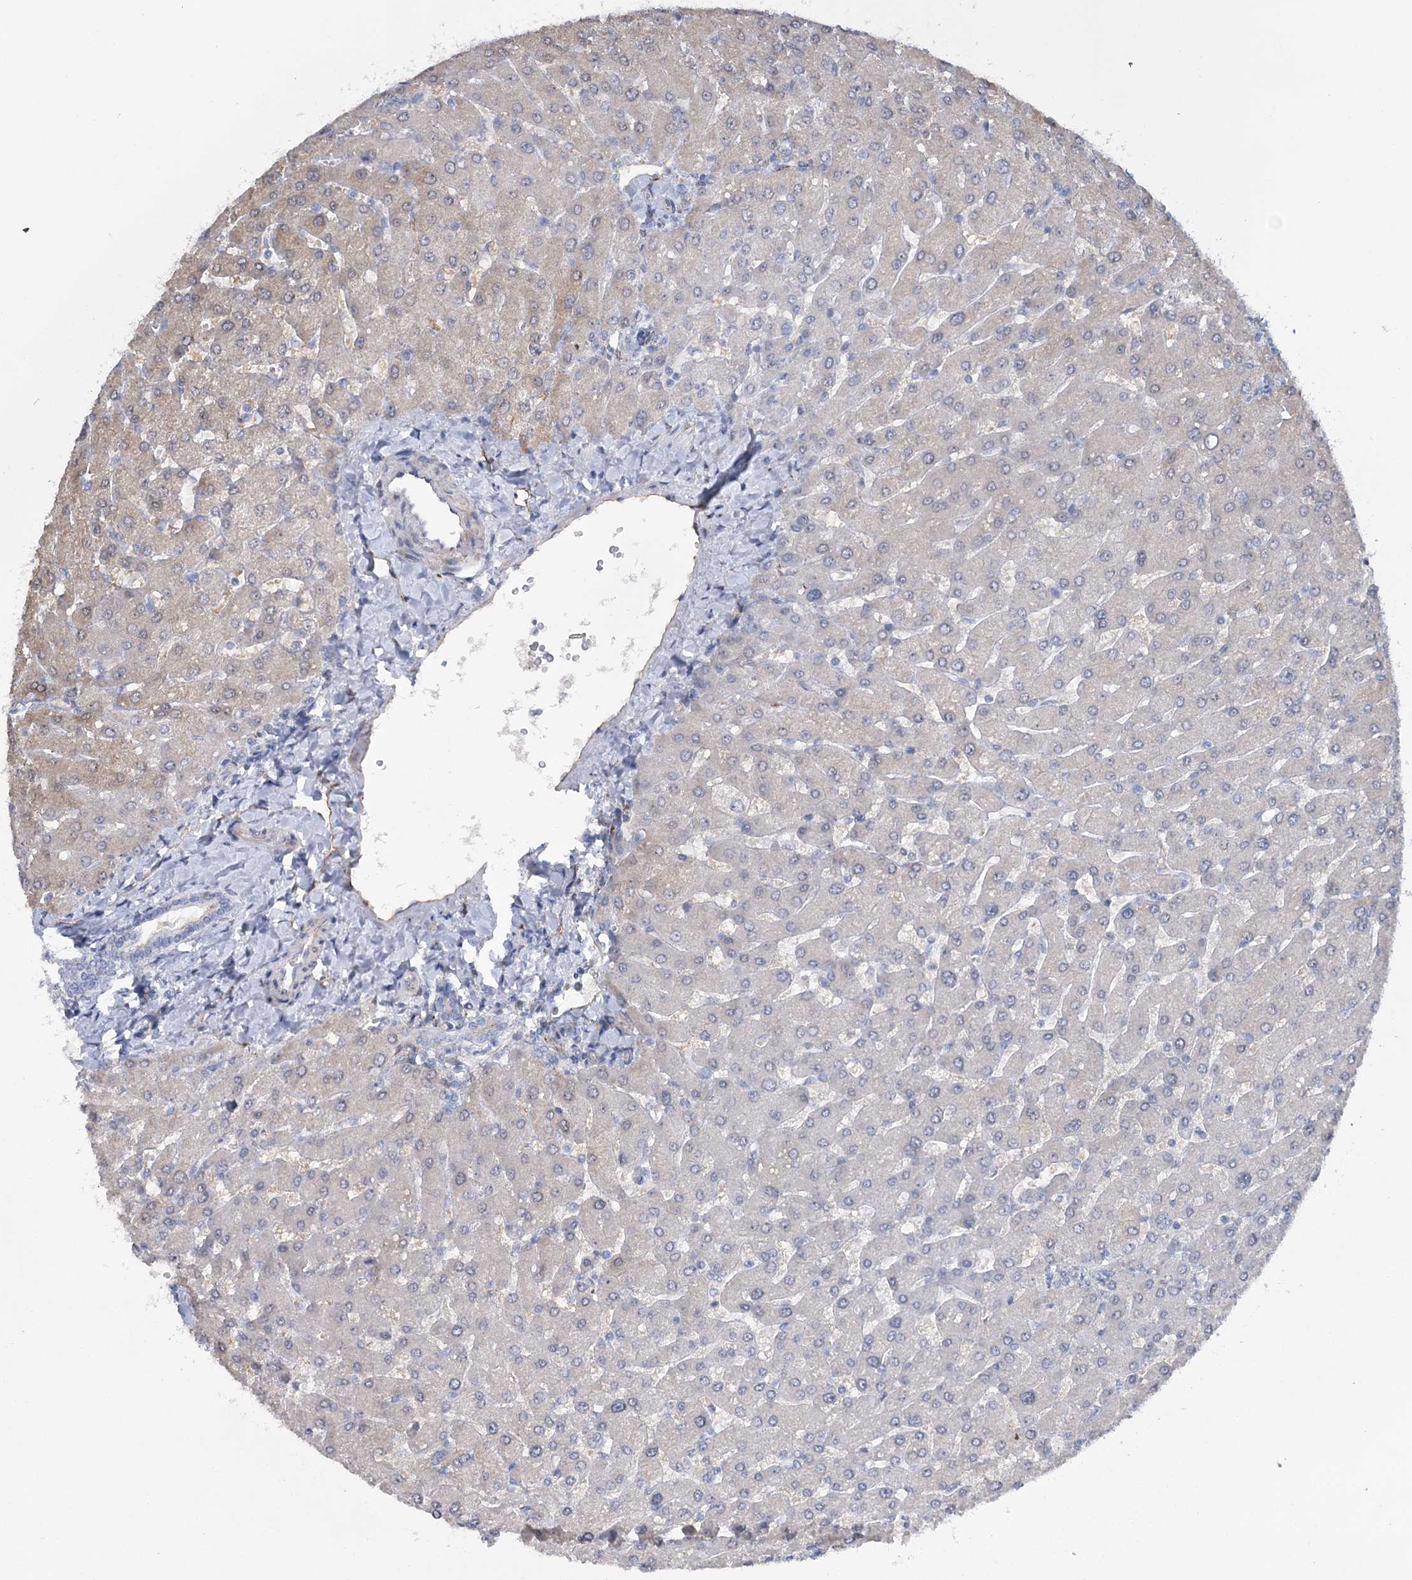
{"staining": {"intensity": "negative", "quantity": "none", "location": "none"}, "tissue": "liver", "cell_type": "Cholangiocytes", "image_type": "normal", "snomed": [{"axis": "morphology", "description": "Normal tissue, NOS"}, {"axis": "topography", "description": "Liver"}], "caption": "Cholangiocytes show no significant protein expression in benign liver. Brightfield microscopy of immunohistochemistry stained with DAB (brown) and hematoxylin (blue), captured at high magnification.", "gene": "RAB11FIP5", "patient": {"sex": "male", "age": 55}}